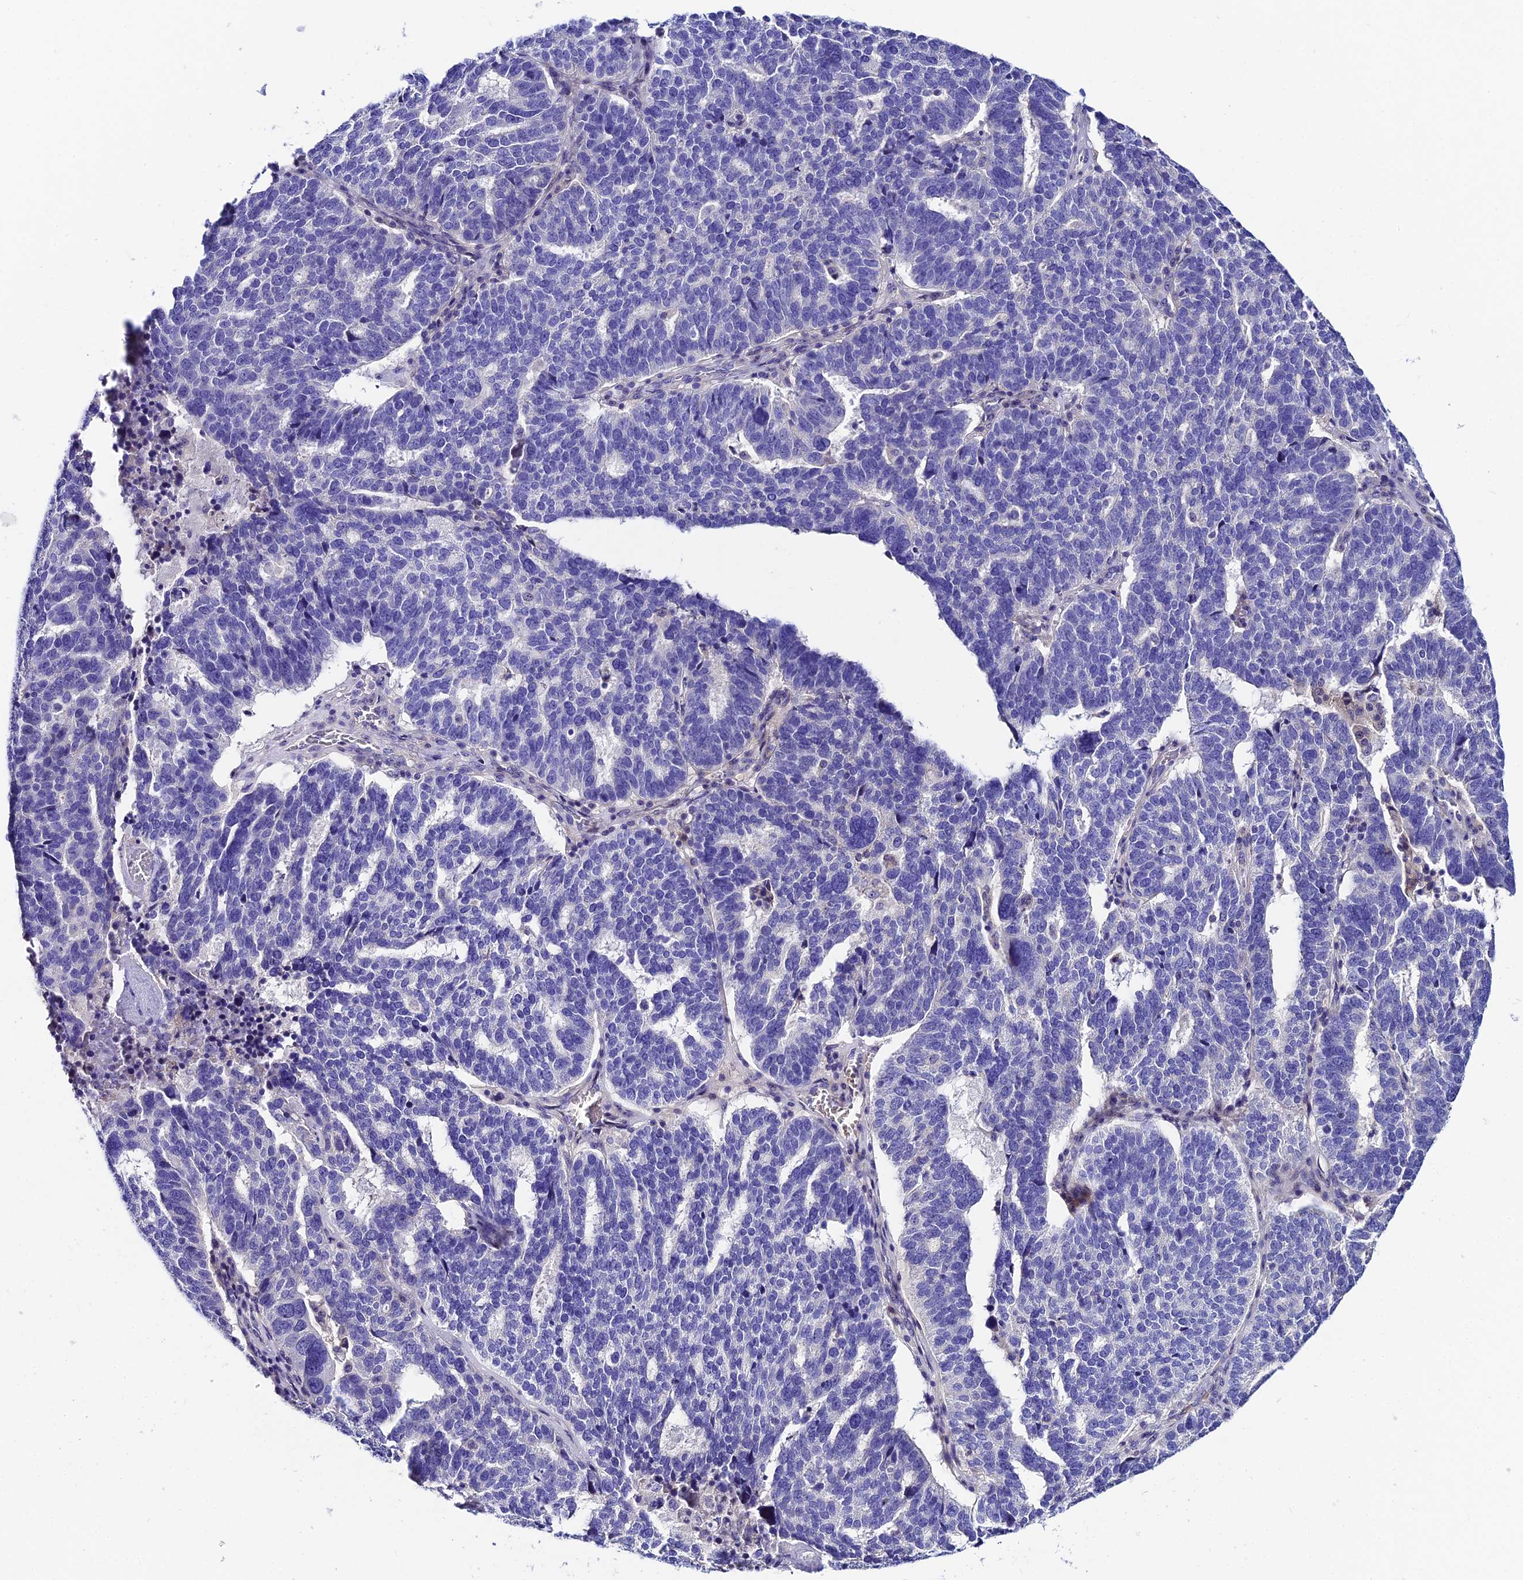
{"staining": {"intensity": "negative", "quantity": "none", "location": "none"}, "tissue": "ovarian cancer", "cell_type": "Tumor cells", "image_type": "cancer", "snomed": [{"axis": "morphology", "description": "Cystadenocarcinoma, serous, NOS"}, {"axis": "topography", "description": "Ovary"}], "caption": "Photomicrograph shows no significant protein staining in tumor cells of ovarian serous cystadenocarcinoma. (Stains: DAB immunohistochemistry (IHC) with hematoxylin counter stain, Microscopy: brightfield microscopy at high magnification).", "gene": "DUSP29", "patient": {"sex": "female", "age": 59}}